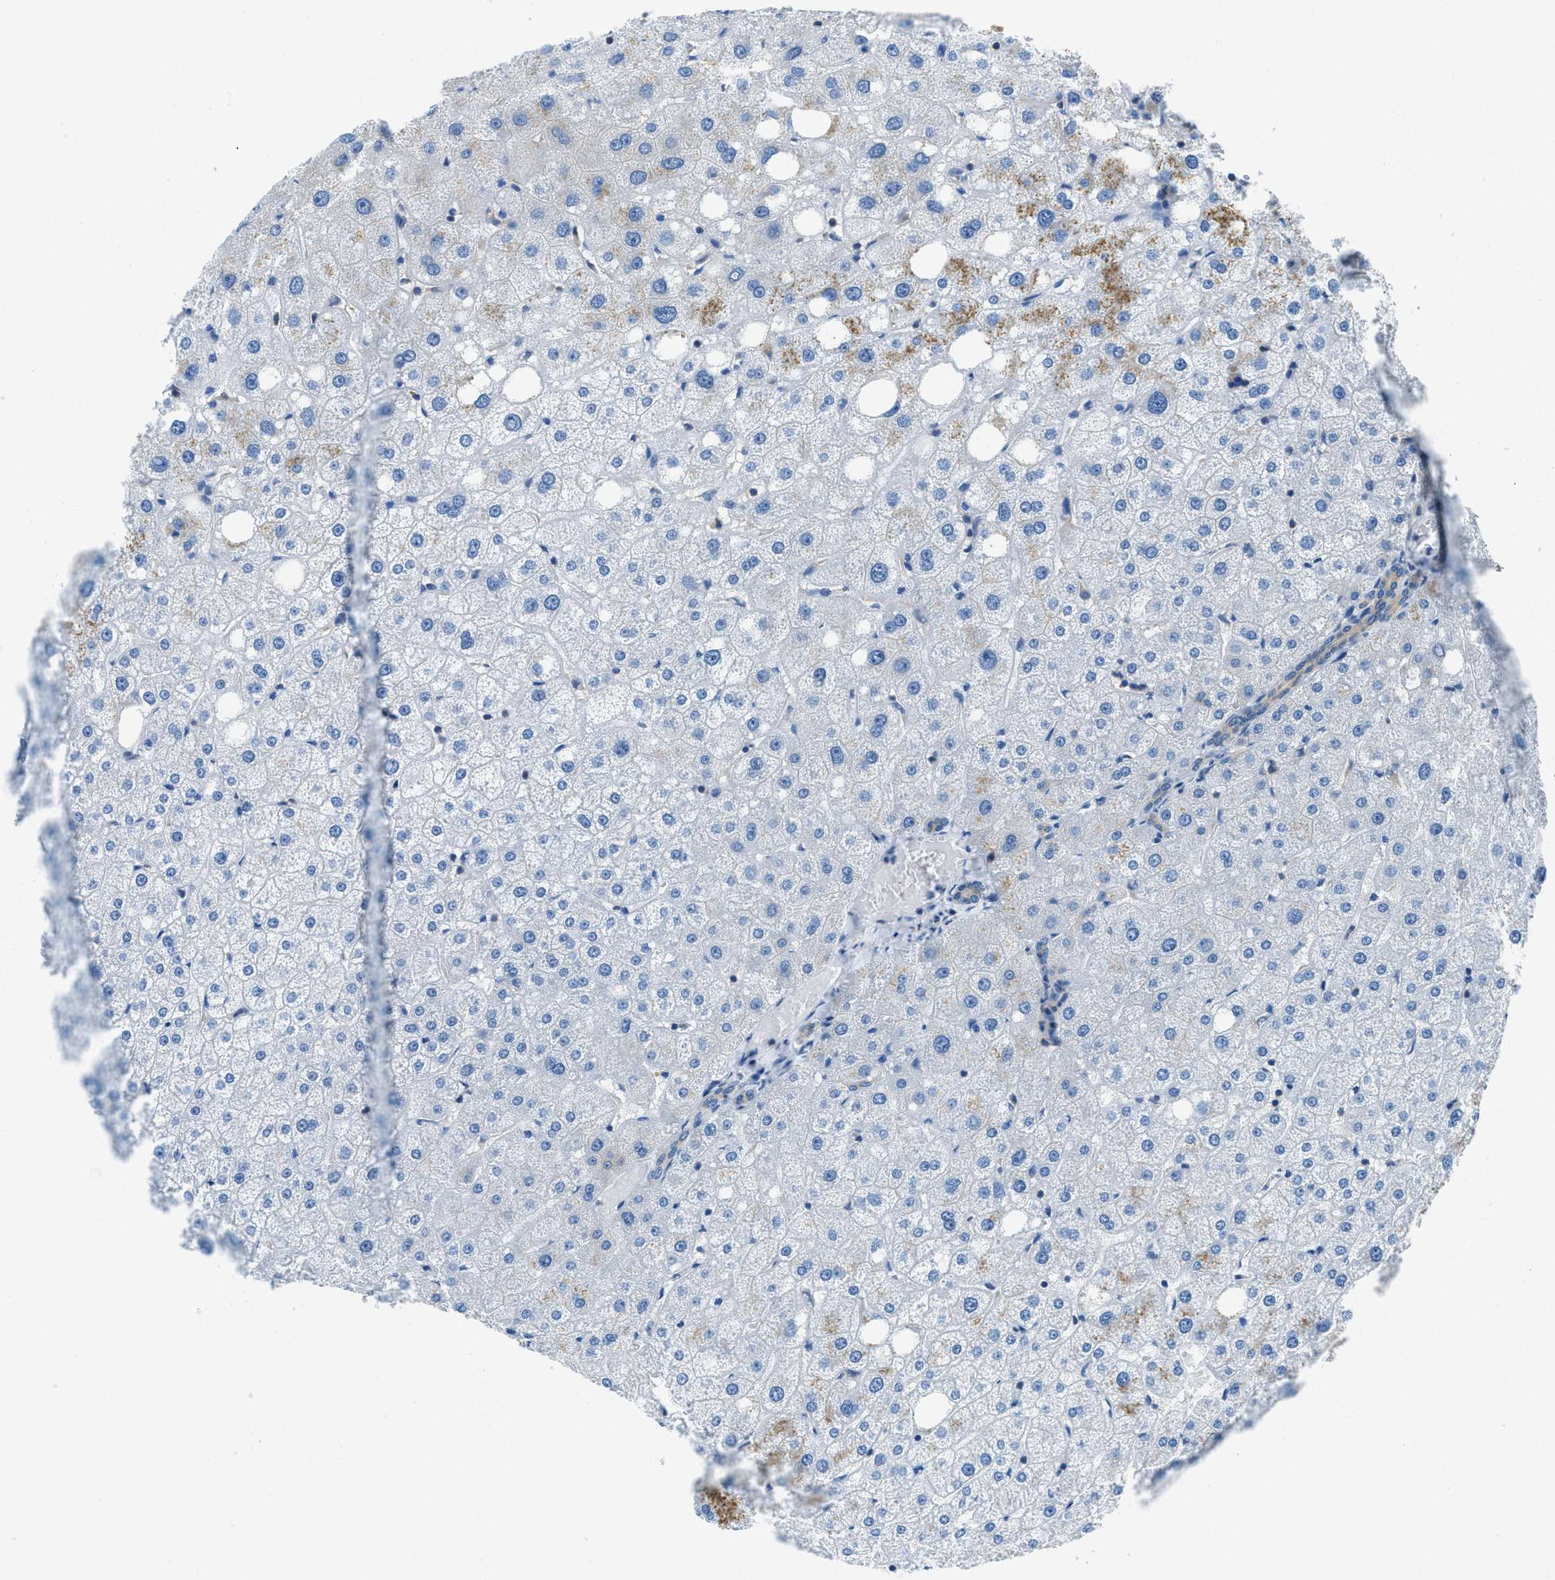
{"staining": {"intensity": "weak", "quantity": "25%-75%", "location": "cytoplasmic/membranous"}, "tissue": "liver", "cell_type": "Cholangiocytes", "image_type": "normal", "snomed": [{"axis": "morphology", "description": "Normal tissue, NOS"}, {"axis": "topography", "description": "Liver"}], "caption": "Protein staining reveals weak cytoplasmic/membranous staining in approximately 25%-75% of cholangiocytes in normal liver. (Brightfield microscopy of DAB IHC at high magnification).", "gene": "SARS1", "patient": {"sex": "male", "age": 73}}